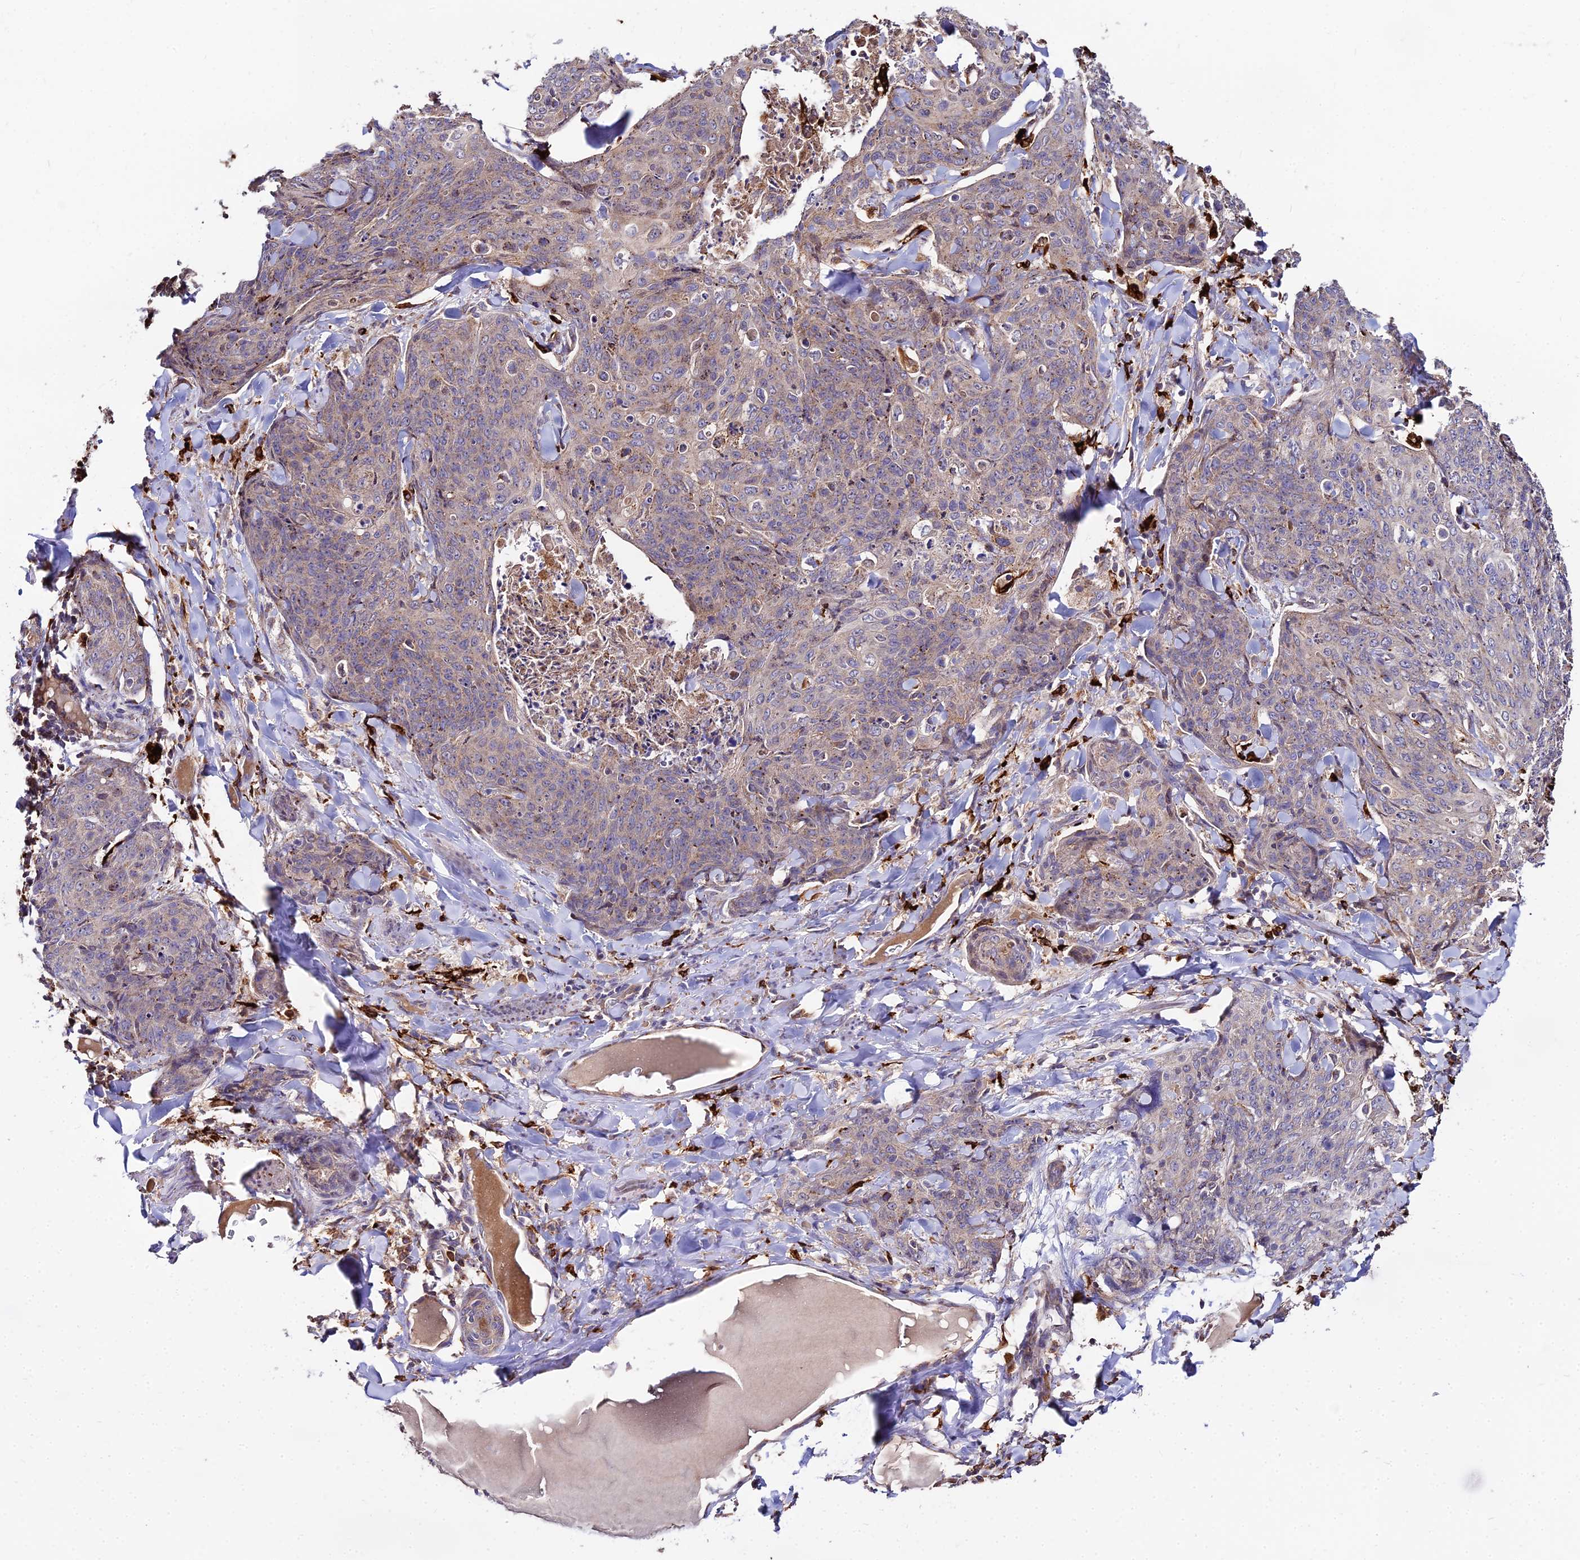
{"staining": {"intensity": "weak", "quantity": "25%-75%", "location": "cytoplasmic/membranous"}, "tissue": "skin cancer", "cell_type": "Tumor cells", "image_type": "cancer", "snomed": [{"axis": "morphology", "description": "Squamous cell carcinoma, NOS"}, {"axis": "topography", "description": "Skin"}, {"axis": "topography", "description": "Vulva"}], "caption": "Tumor cells show low levels of weak cytoplasmic/membranous positivity in about 25%-75% of cells in human squamous cell carcinoma (skin).", "gene": "PEX19", "patient": {"sex": "female", "age": 85}}